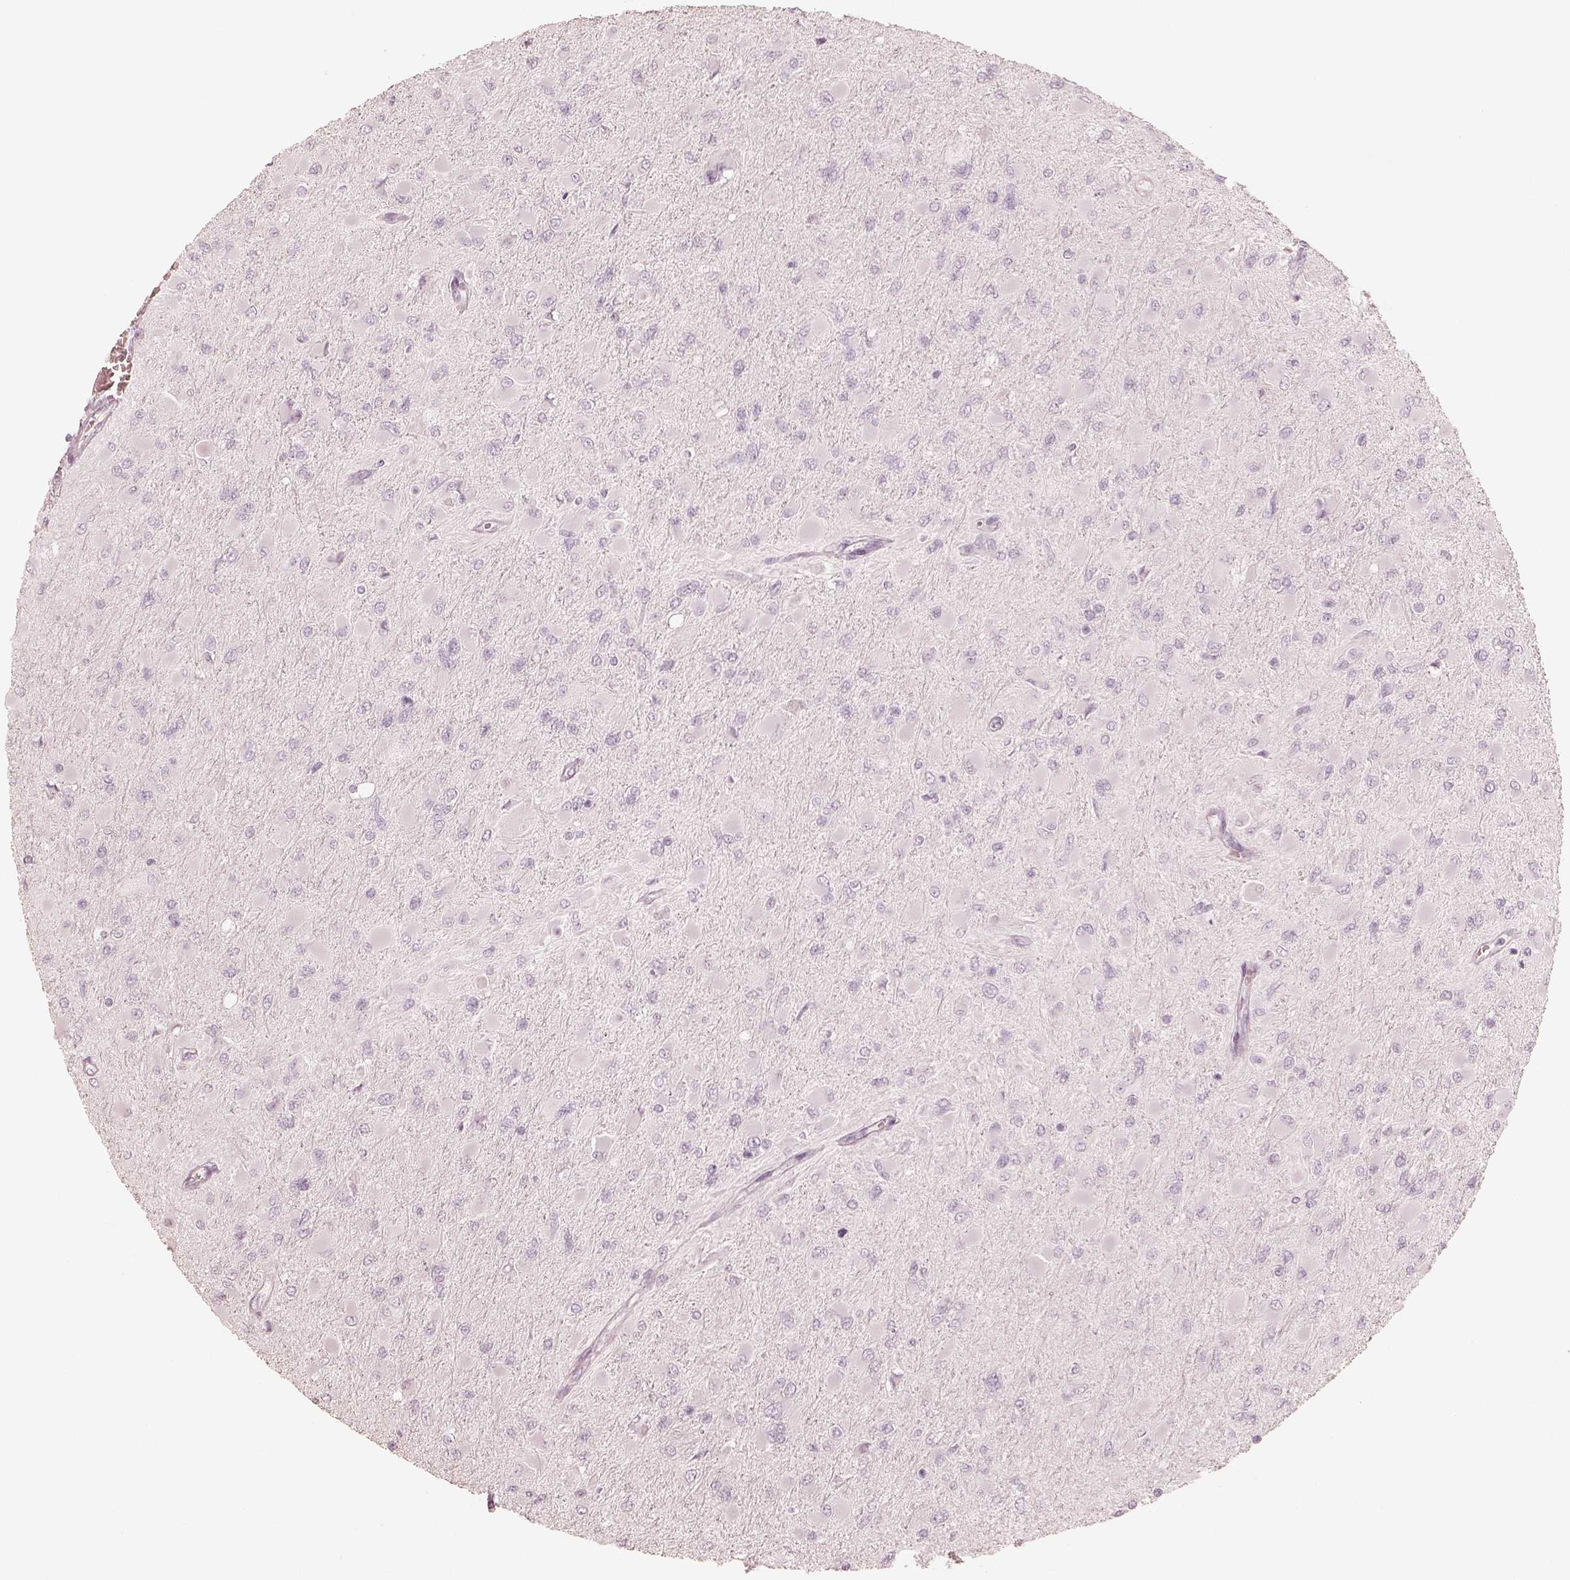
{"staining": {"intensity": "negative", "quantity": "none", "location": "none"}, "tissue": "glioma", "cell_type": "Tumor cells", "image_type": "cancer", "snomed": [{"axis": "morphology", "description": "Glioma, malignant, High grade"}, {"axis": "topography", "description": "Cerebral cortex"}], "caption": "DAB immunohistochemical staining of human malignant high-grade glioma demonstrates no significant expression in tumor cells. The staining was performed using DAB to visualize the protein expression in brown, while the nuclei were stained in blue with hematoxylin (Magnification: 20x).", "gene": "KRT82", "patient": {"sex": "female", "age": 36}}